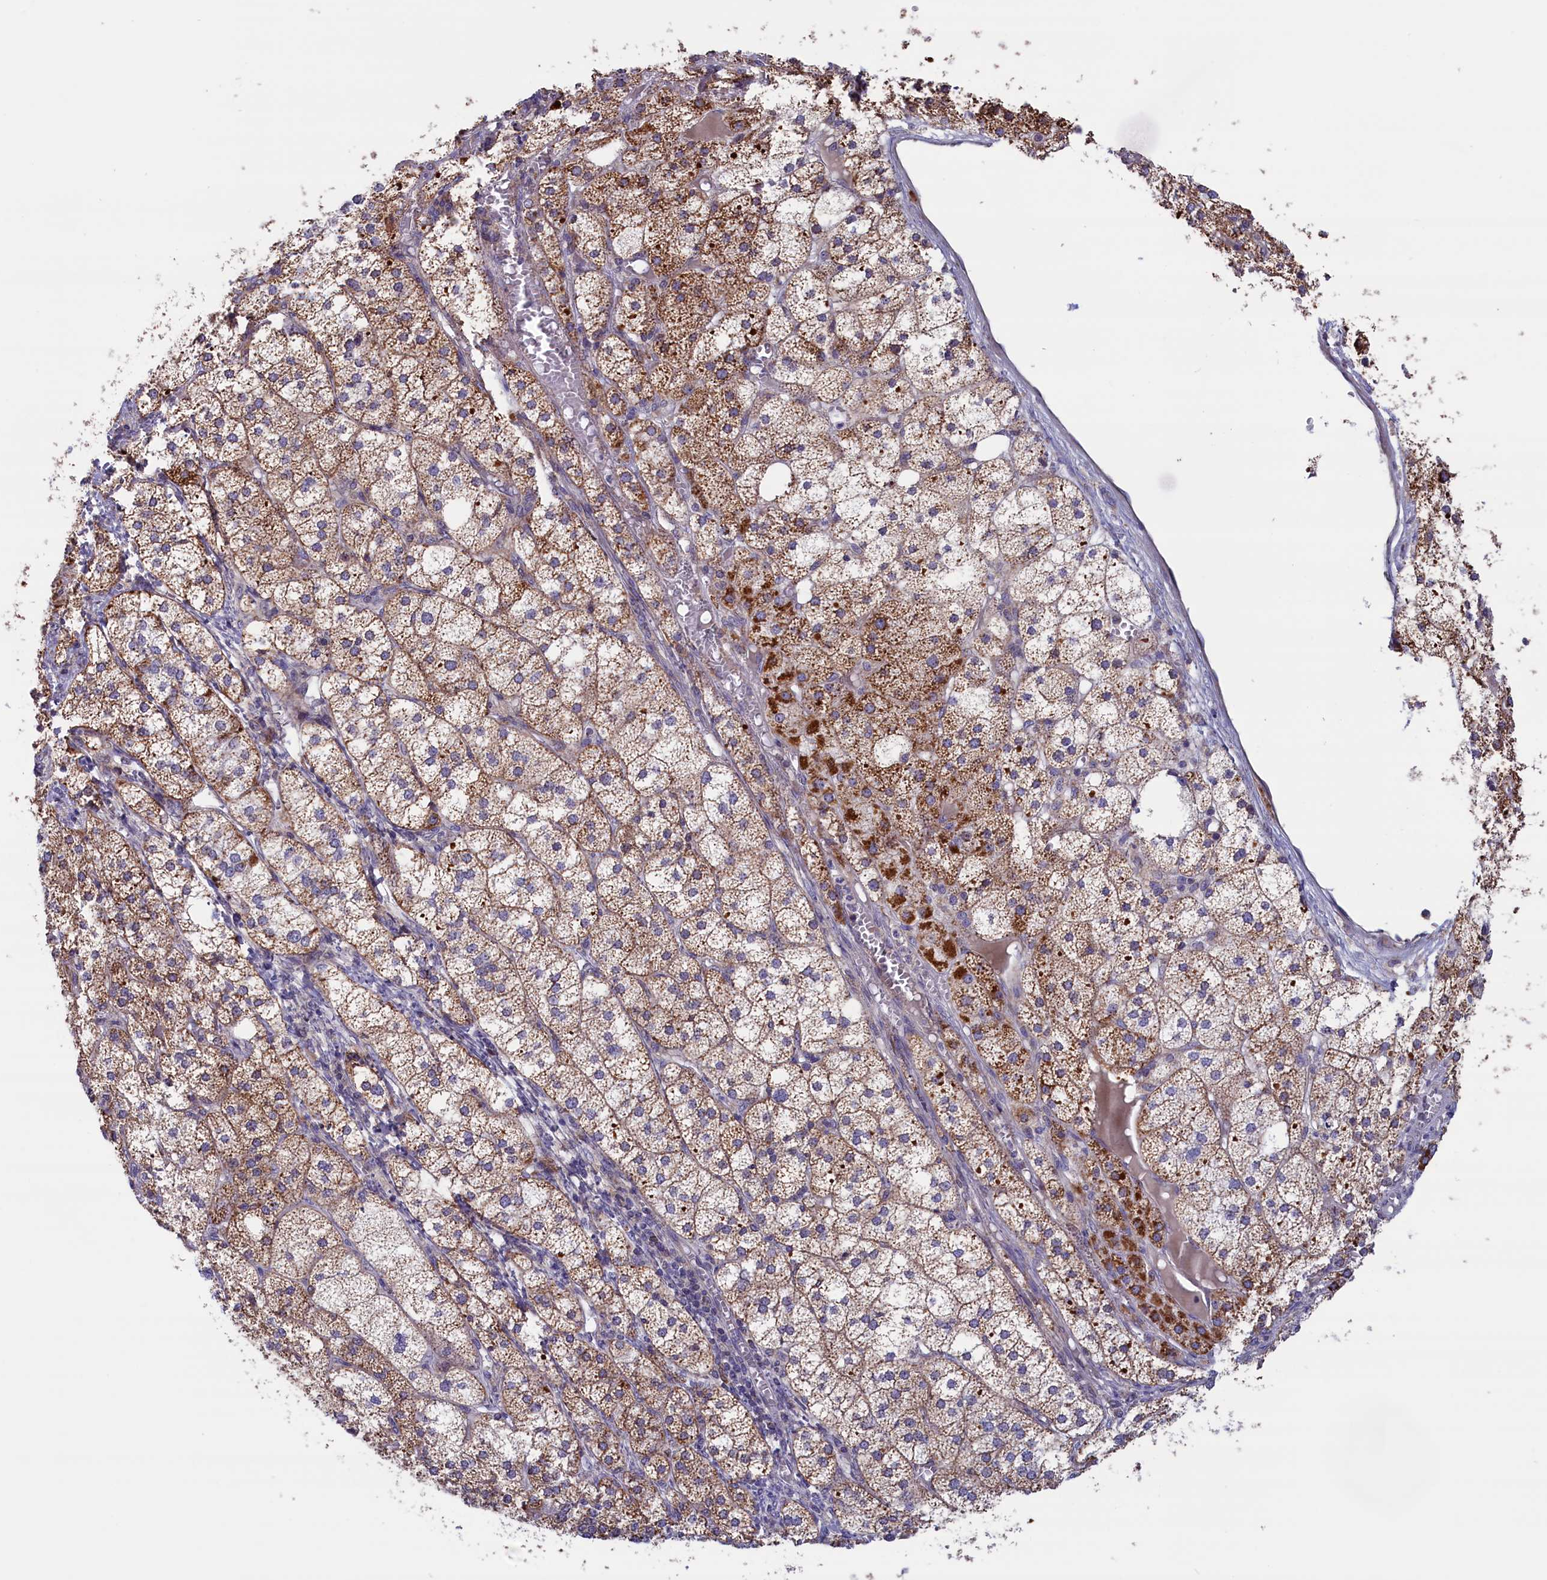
{"staining": {"intensity": "strong", "quantity": ">75%", "location": "cytoplasmic/membranous"}, "tissue": "adrenal gland", "cell_type": "Glandular cells", "image_type": "normal", "snomed": [{"axis": "morphology", "description": "Normal tissue, NOS"}, {"axis": "topography", "description": "Adrenal gland"}], "caption": "Normal adrenal gland was stained to show a protein in brown. There is high levels of strong cytoplasmic/membranous staining in about >75% of glandular cells. The staining is performed using DAB (3,3'-diaminobenzidine) brown chromogen to label protein expression. The nuclei are counter-stained blue using hematoxylin.", "gene": "TIMM44", "patient": {"sex": "female", "age": 61}}